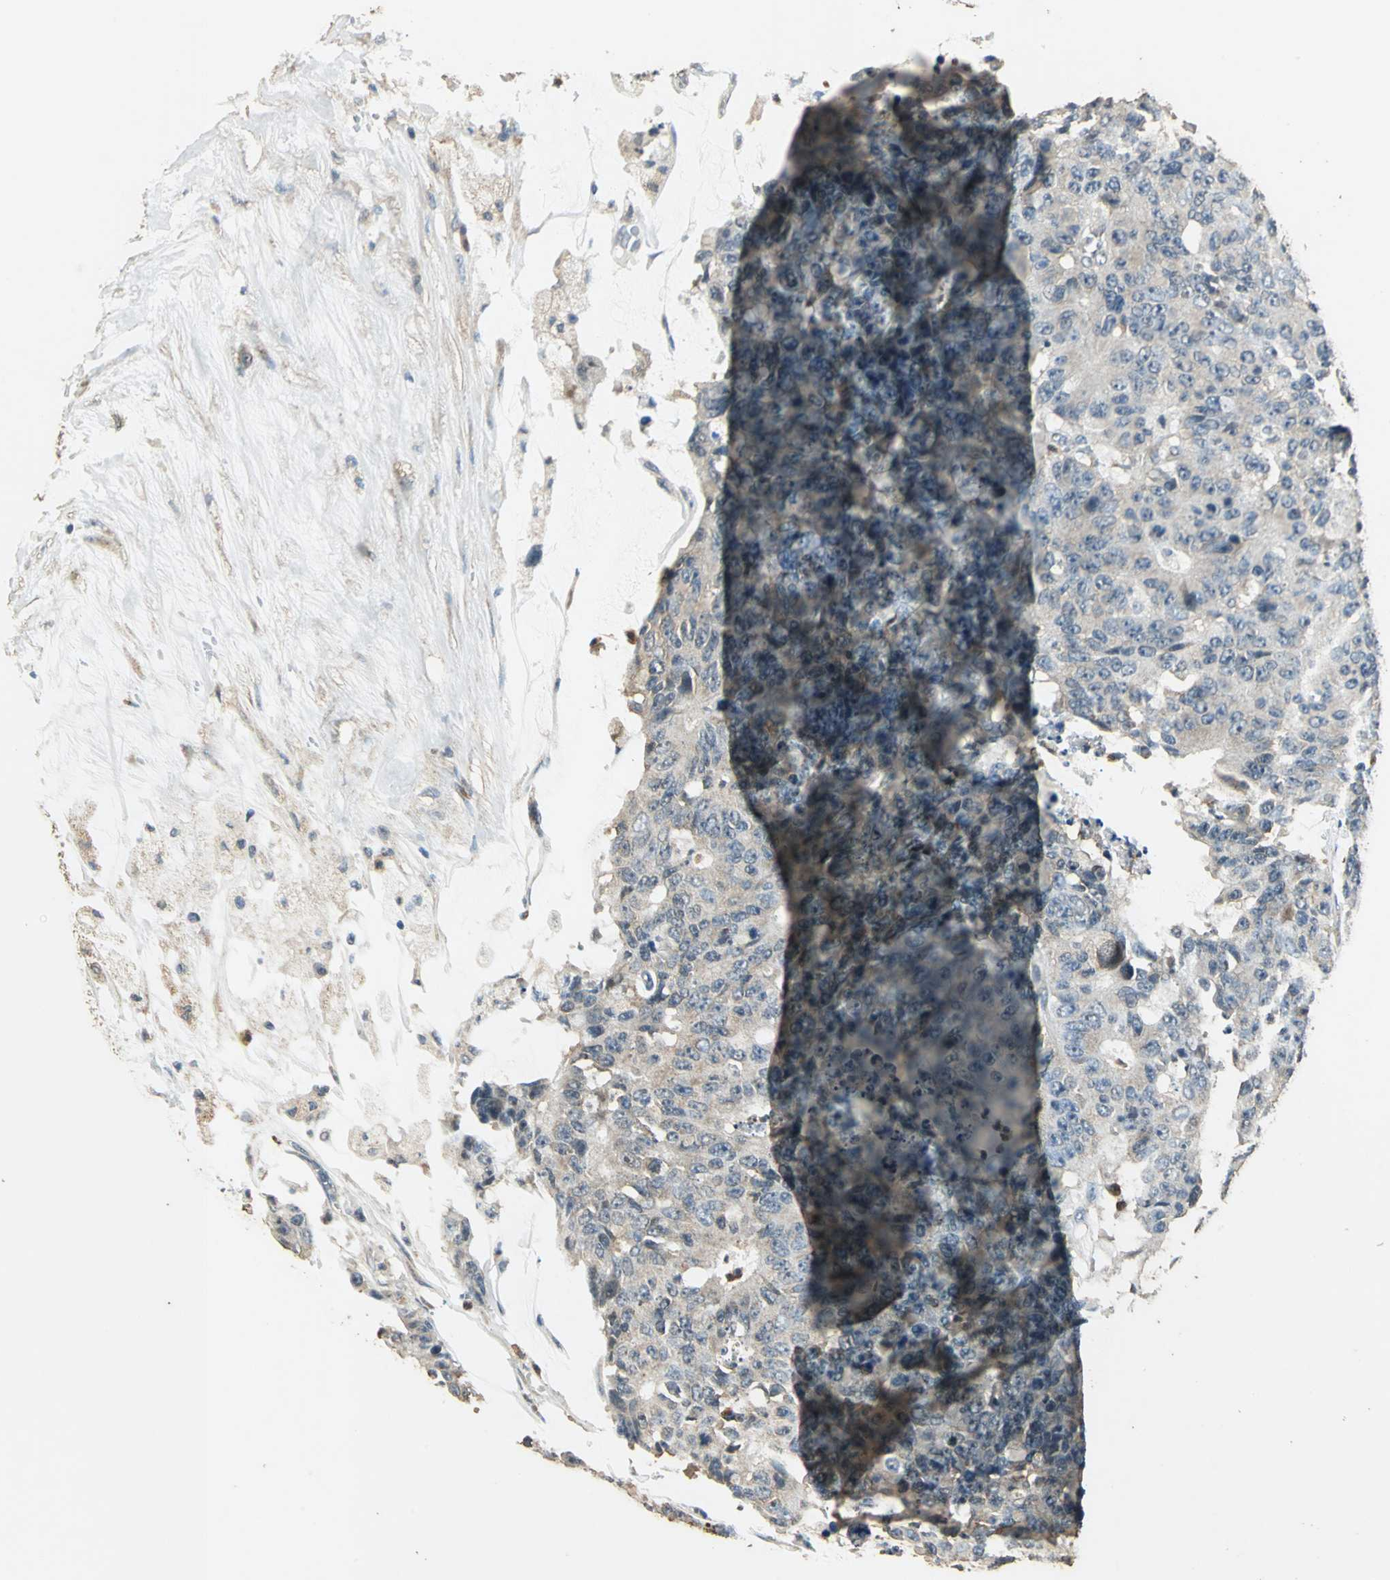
{"staining": {"intensity": "weak", "quantity": ">75%", "location": "cytoplasmic/membranous"}, "tissue": "colorectal cancer", "cell_type": "Tumor cells", "image_type": "cancer", "snomed": [{"axis": "morphology", "description": "Adenocarcinoma, NOS"}, {"axis": "topography", "description": "Colon"}], "caption": "DAB immunohistochemical staining of human colorectal cancer exhibits weak cytoplasmic/membranous protein staining in about >75% of tumor cells.", "gene": "TMPRSS4", "patient": {"sex": "female", "age": 86}}